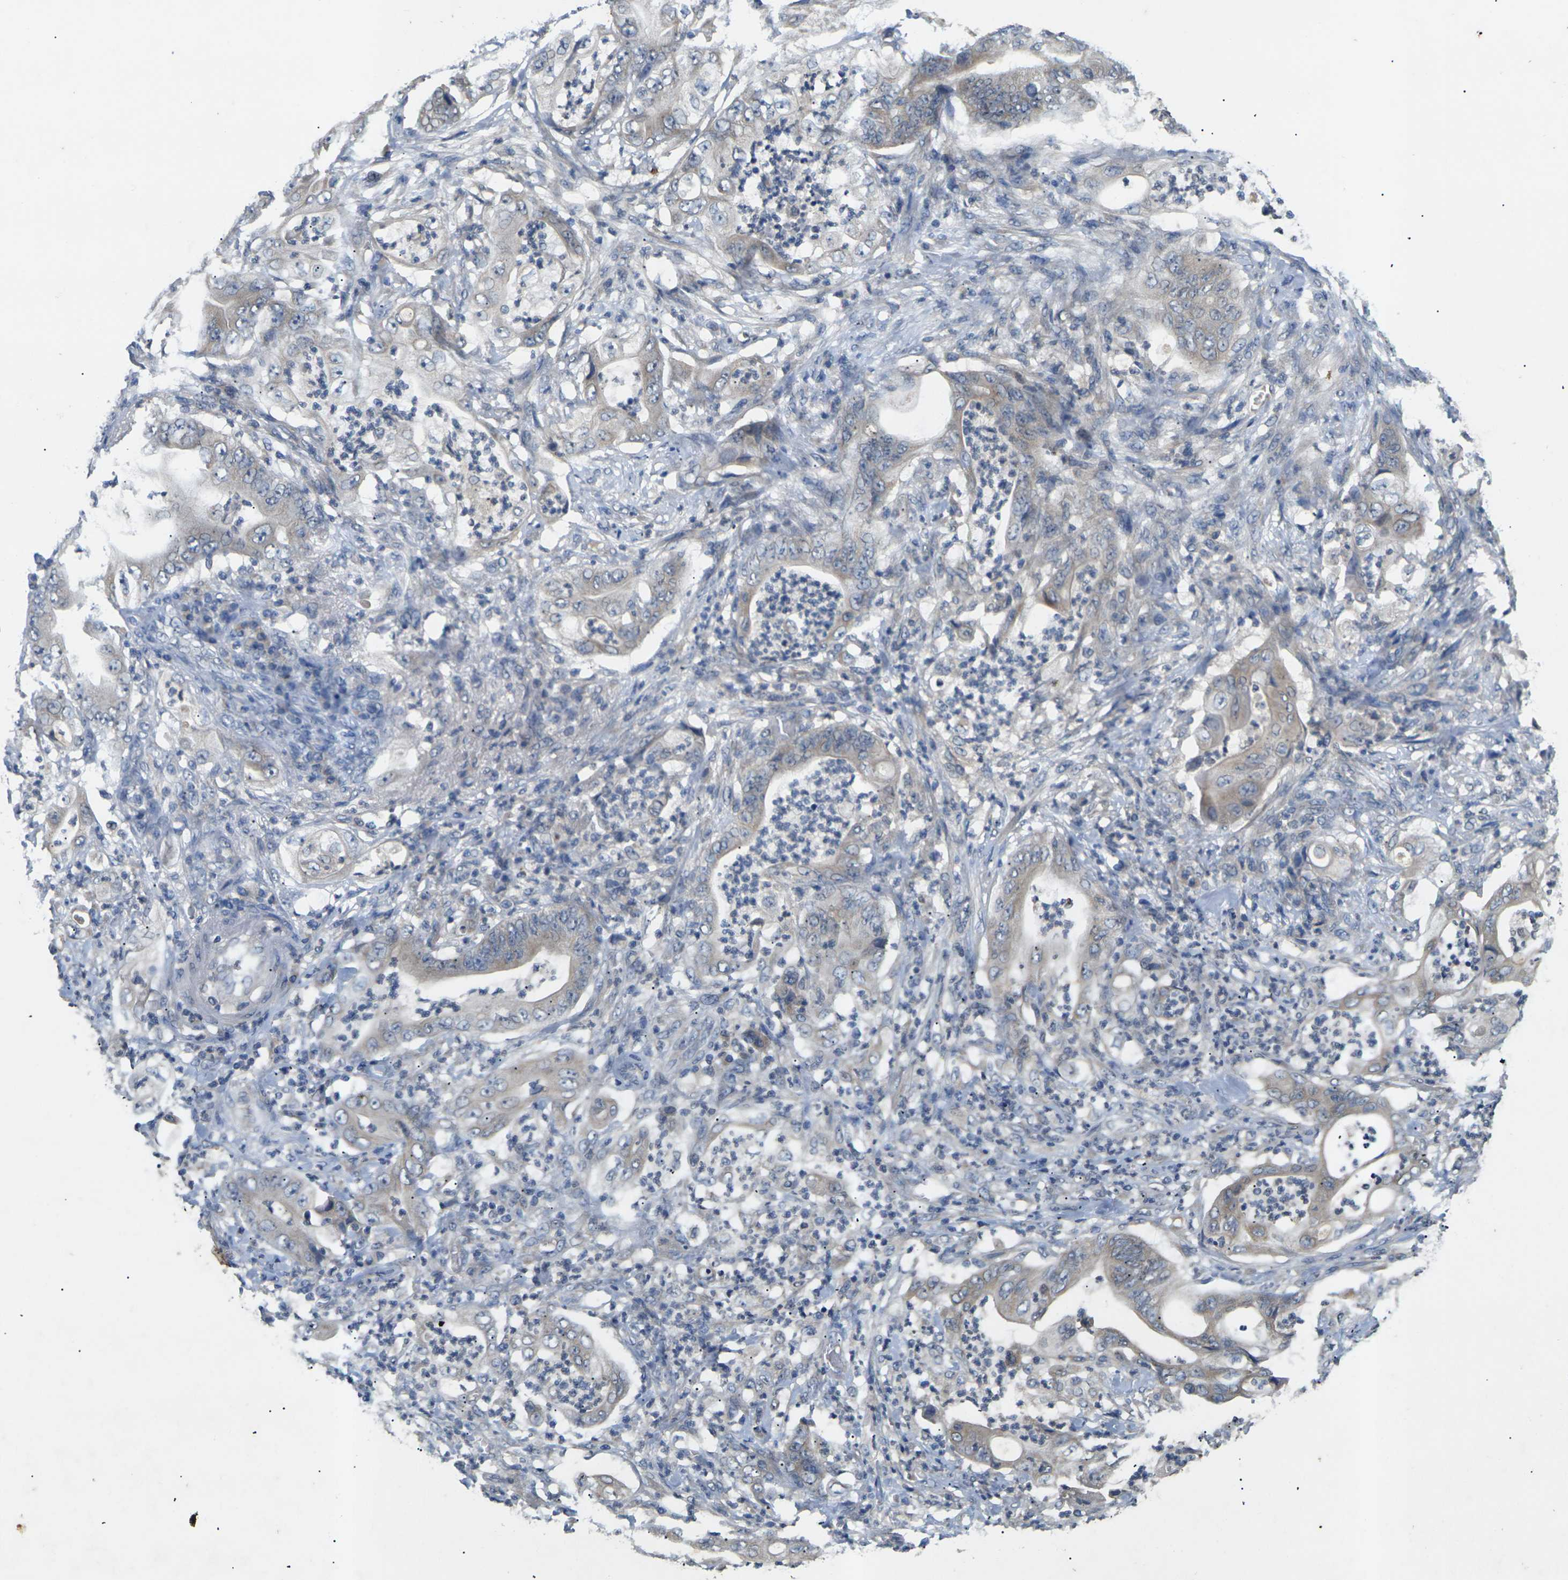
{"staining": {"intensity": "weak", "quantity": "<25%", "location": "cytoplasmic/membranous"}, "tissue": "stomach cancer", "cell_type": "Tumor cells", "image_type": "cancer", "snomed": [{"axis": "morphology", "description": "Adenocarcinoma, NOS"}, {"axis": "topography", "description": "Stomach"}], "caption": "Tumor cells show no significant positivity in stomach cancer (adenocarcinoma). The staining was performed using DAB to visualize the protein expression in brown, while the nuclei were stained in blue with hematoxylin (Magnification: 20x).", "gene": "SLC2A2", "patient": {"sex": "female", "age": 73}}